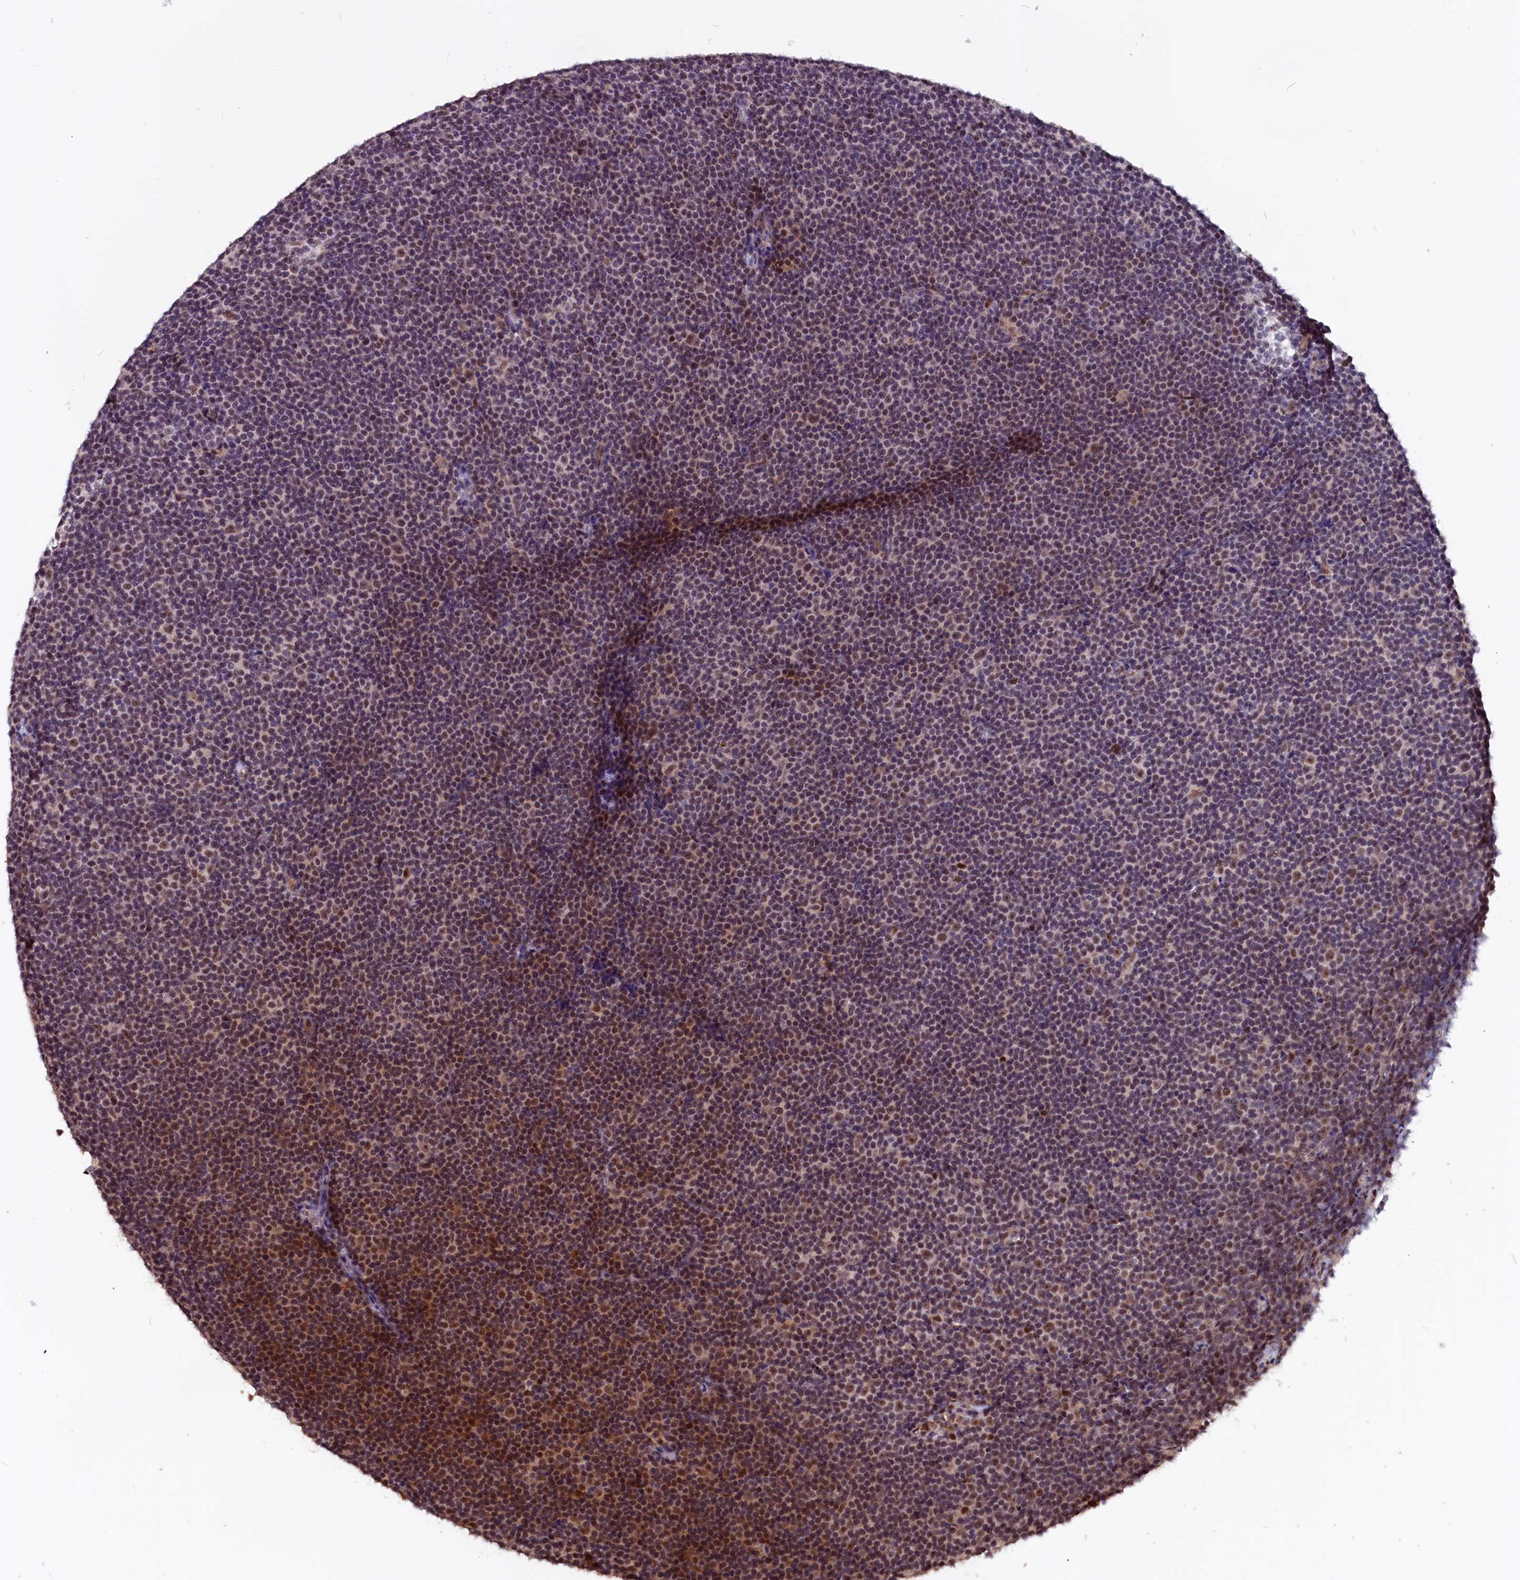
{"staining": {"intensity": "moderate", "quantity": "25%-75%", "location": "cytoplasmic/membranous,nuclear"}, "tissue": "lymphoma", "cell_type": "Tumor cells", "image_type": "cancer", "snomed": [{"axis": "morphology", "description": "Malignant lymphoma, non-Hodgkin's type, Low grade"}, {"axis": "topography", "description": "Lymph node"}], "caption": "Low-grade malignant lymphoma, non-Hodgkin's type was stained to show a protein in brown. There is medium levels of moderate cytoplasmic/membranous and nuclear positivity in approximately 25%-75% of tumor cells. (brown staining indicates protein expression, while blue staining denotes nuclei).", "gene": "RNMT", "patient": {"sex": "female", "age": 67}}